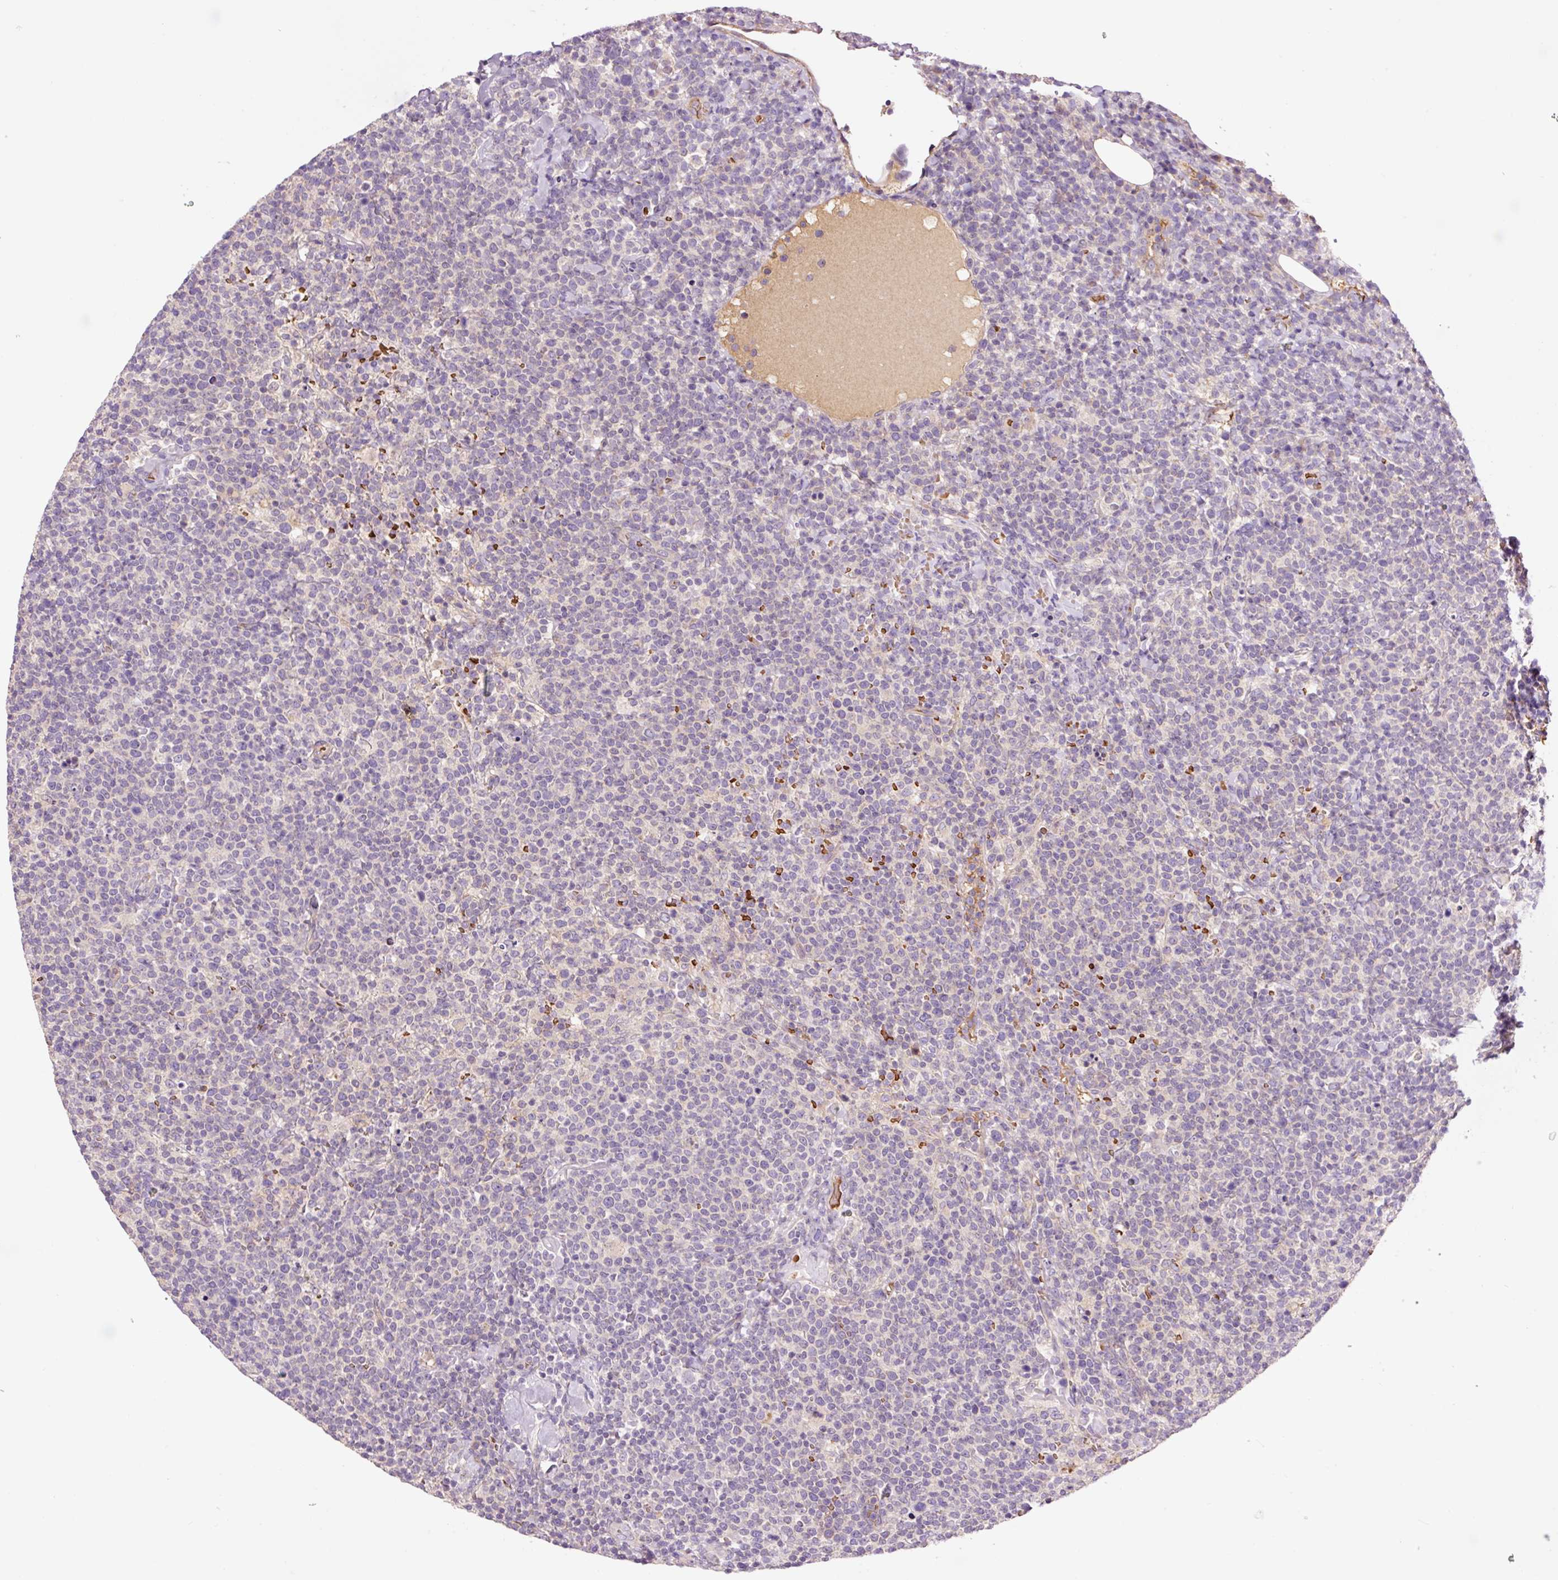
{"staining": {"intensity": "negative", "quantity": "none", "location": "none"}, "tissue": "lymphoma", "cell_type": "Tumor cells", "image_type": "cancer", "snomed": [{"axis": "morphology", "description": "Malignant lymphoma, non-Hodgkin's type, High grade"}, {"axis": "topography", "description": "Lymph node"}], "caption": "This is an immunohistochemistry (IHC) micrograph of malignant lymphoma, non-Hodgkin's type (high-grade). There is no expression in tumor cells.", "gene": "TMEM235", "patient": {"sex": "male", "age": 61}}